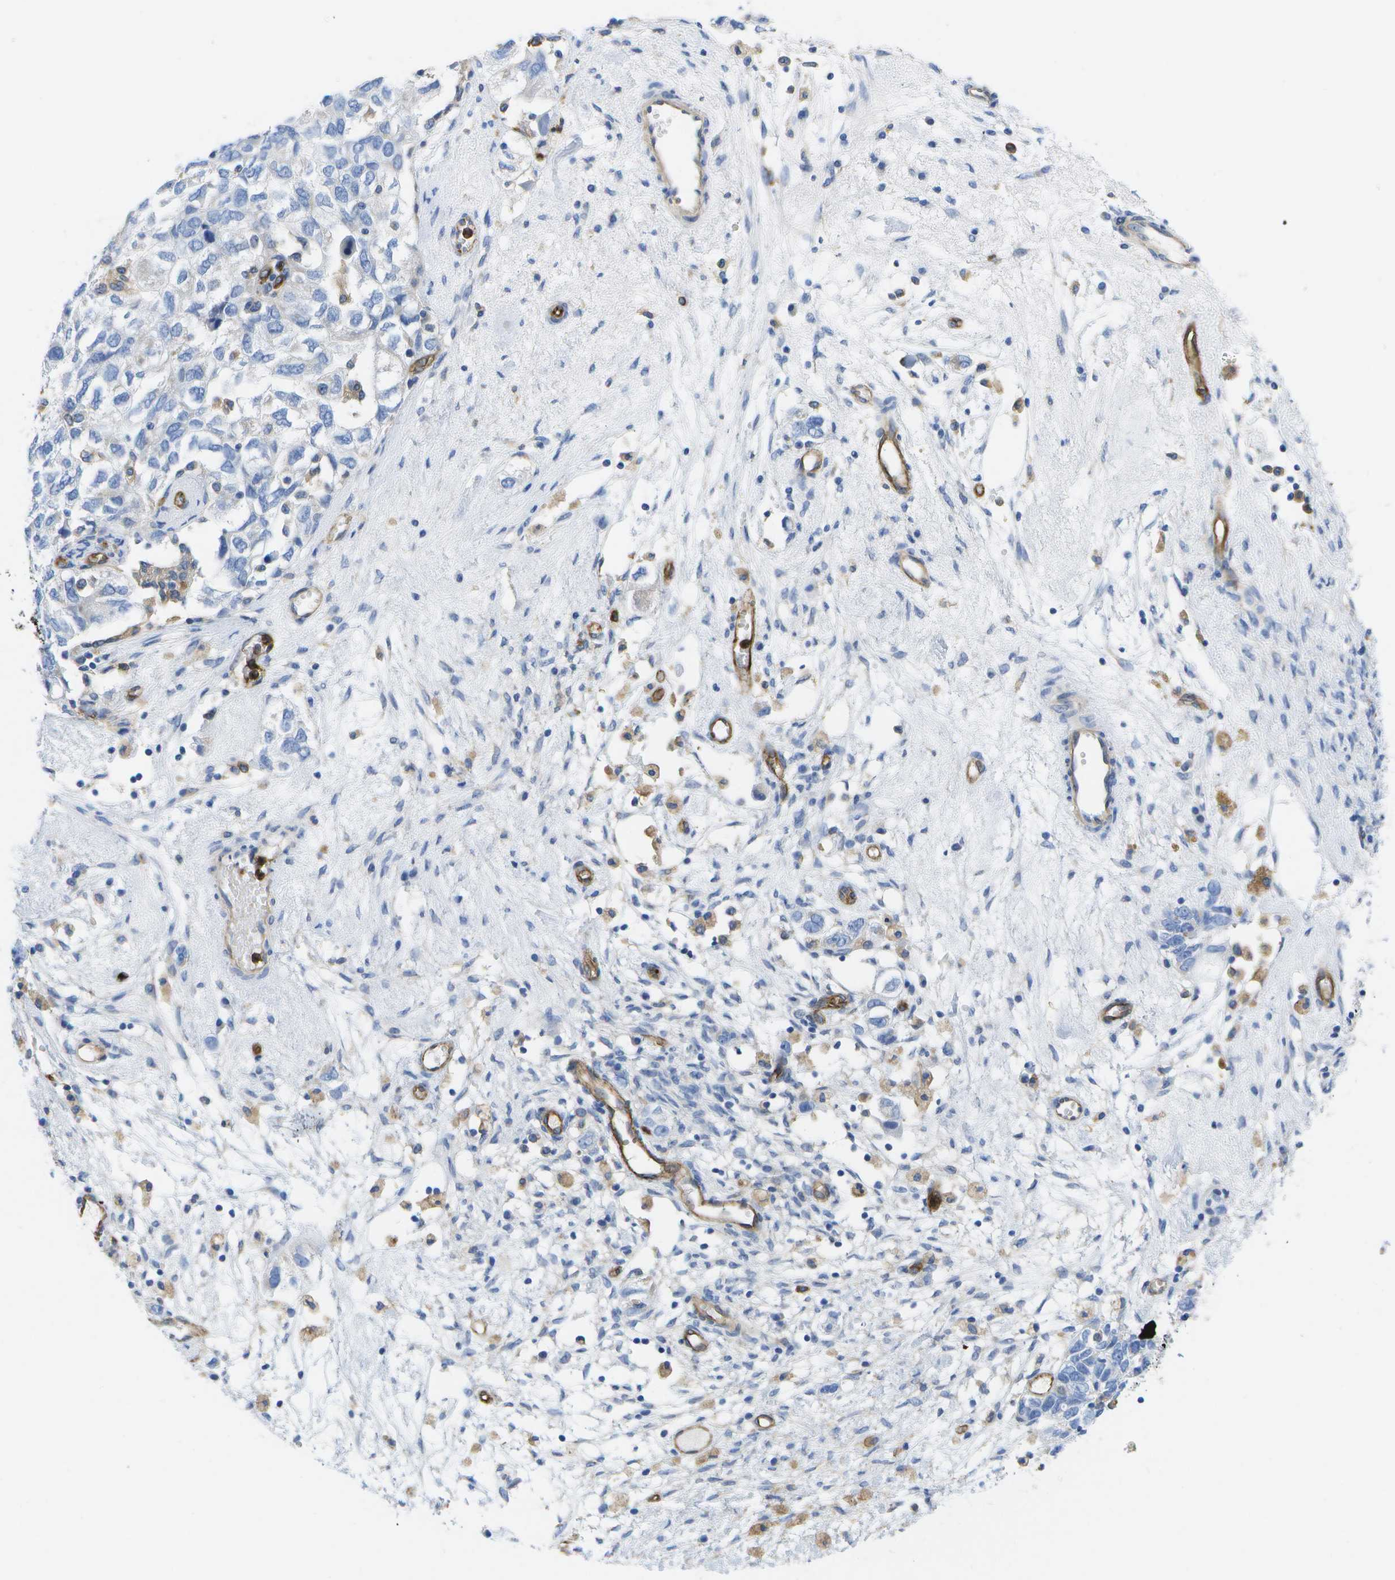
{"staining": {"intensity": "negative", "quantity": "none", "location": "none"}, "tissue": "ovarian cancer", "cell_type": "Tumor cells", "image_type": "cancer", "snomed": [{"axis": "morphology", "description": "Carcinoma, NOS"}, {"axis": "morphology", "description": "Cystadenocarcinoma, serous, NOS"}, {"axis": "topography", "description": "Ovary"}], "caption": "Immunohistochemistry image of neoplastic tissue: ovarian cancer stained with DAB (3,3'-diaminobenzidine) reveals no significant protein expression in tumor cells.", "gene": "DYSF", "patient": {"sex": "female", "age": 69}}